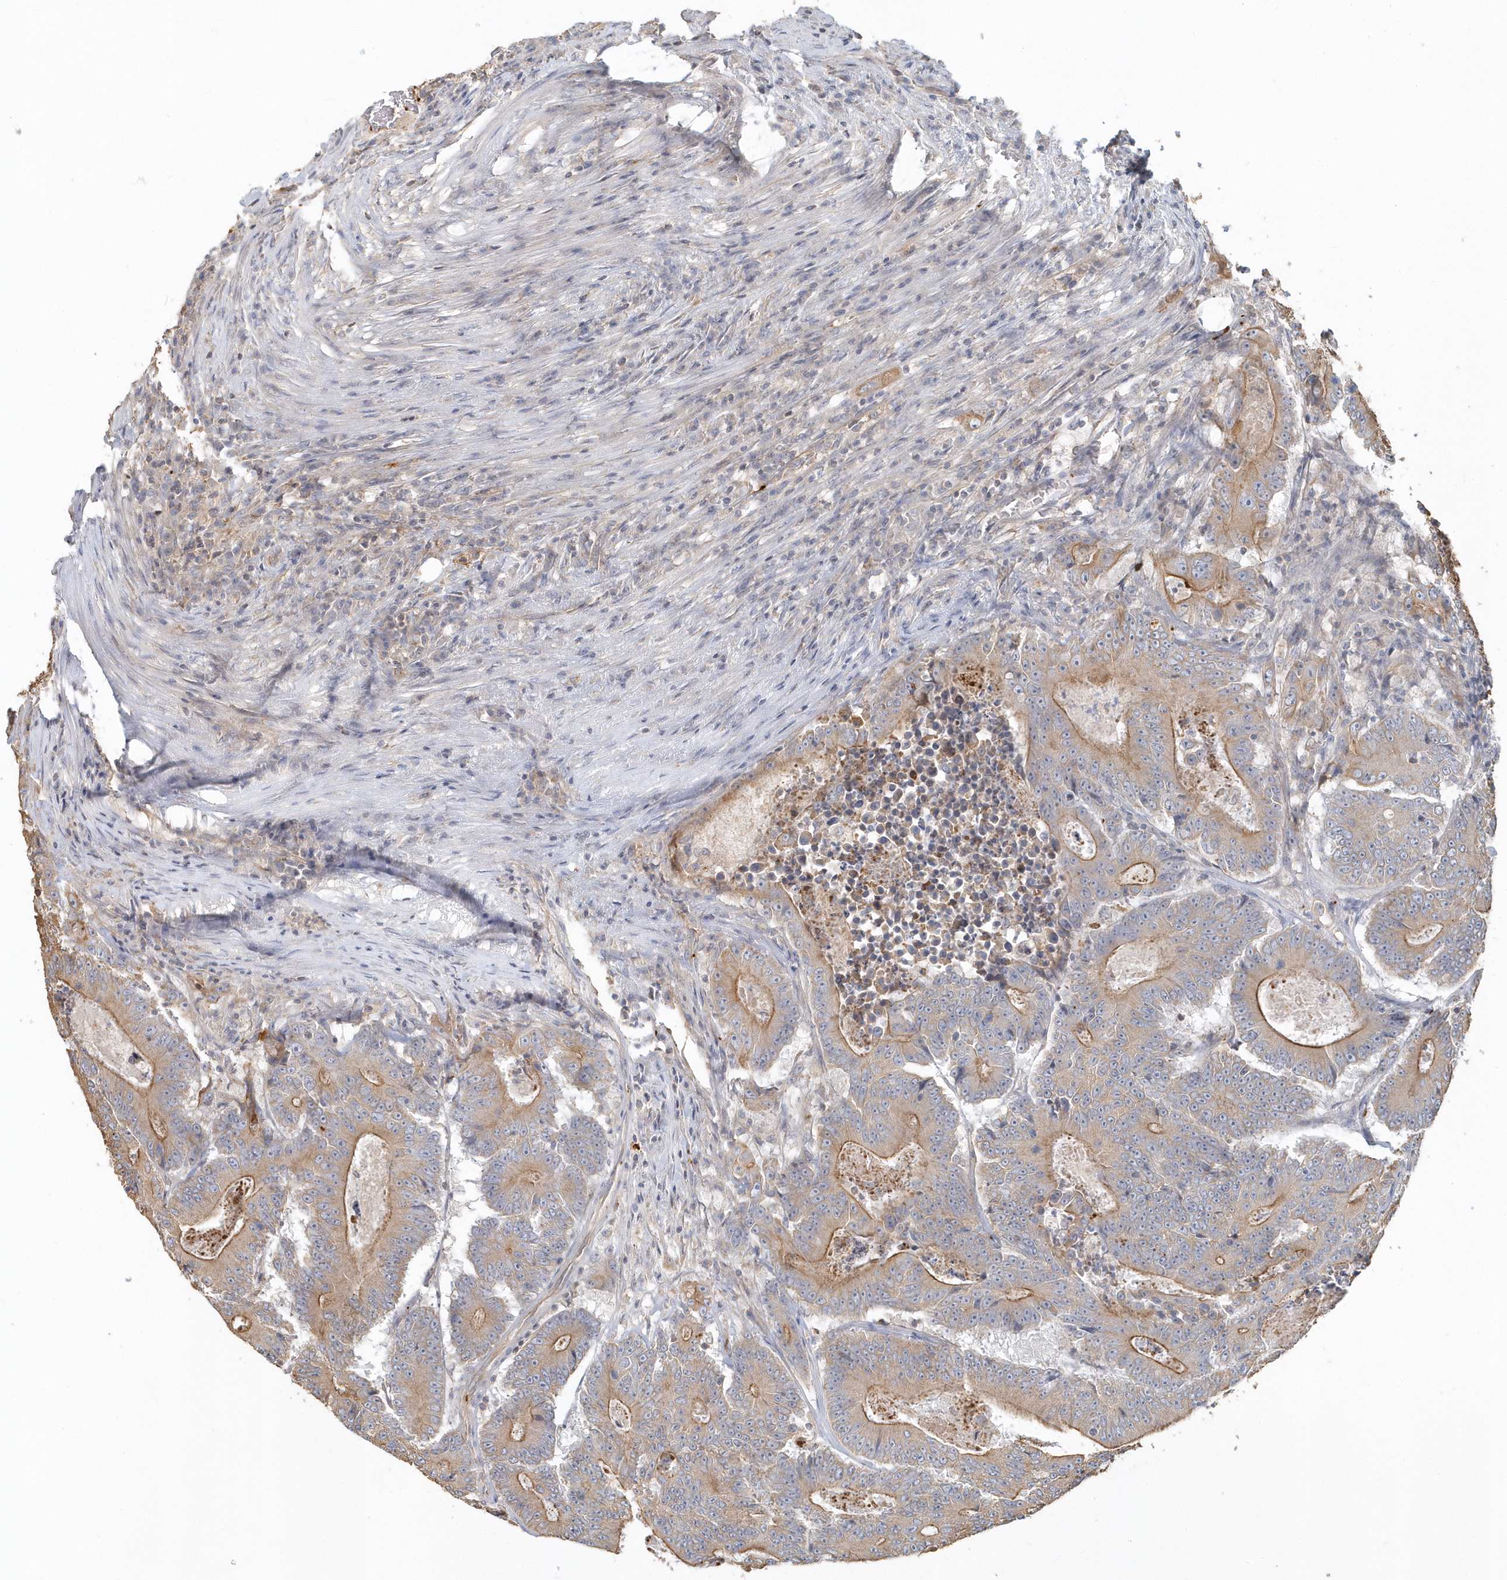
{"staining": {"intensity": "moderate", "quantity": ">75%", "location": "cytoplasmic/membranous"}, "tissue": "colorectal cancer", "cell_type": "Tumor cells", "image_type": "cancer", "snomed": [{"axis": "morphology", "description": "Adenocarcinoma, NOS"}, {"axis": "topography", "description": "Colon"}], "caption": "An immunohistochemistry (IHC) image of neoplastic tissue is shown. Protein staining in brown highlights moderate cytoplasmic/membranous positivity in colorectal cancer (adenocarcinoma) within tumor cells.", "gene": "MMRN1", "patient": {"sex": "male", "age": 83}}